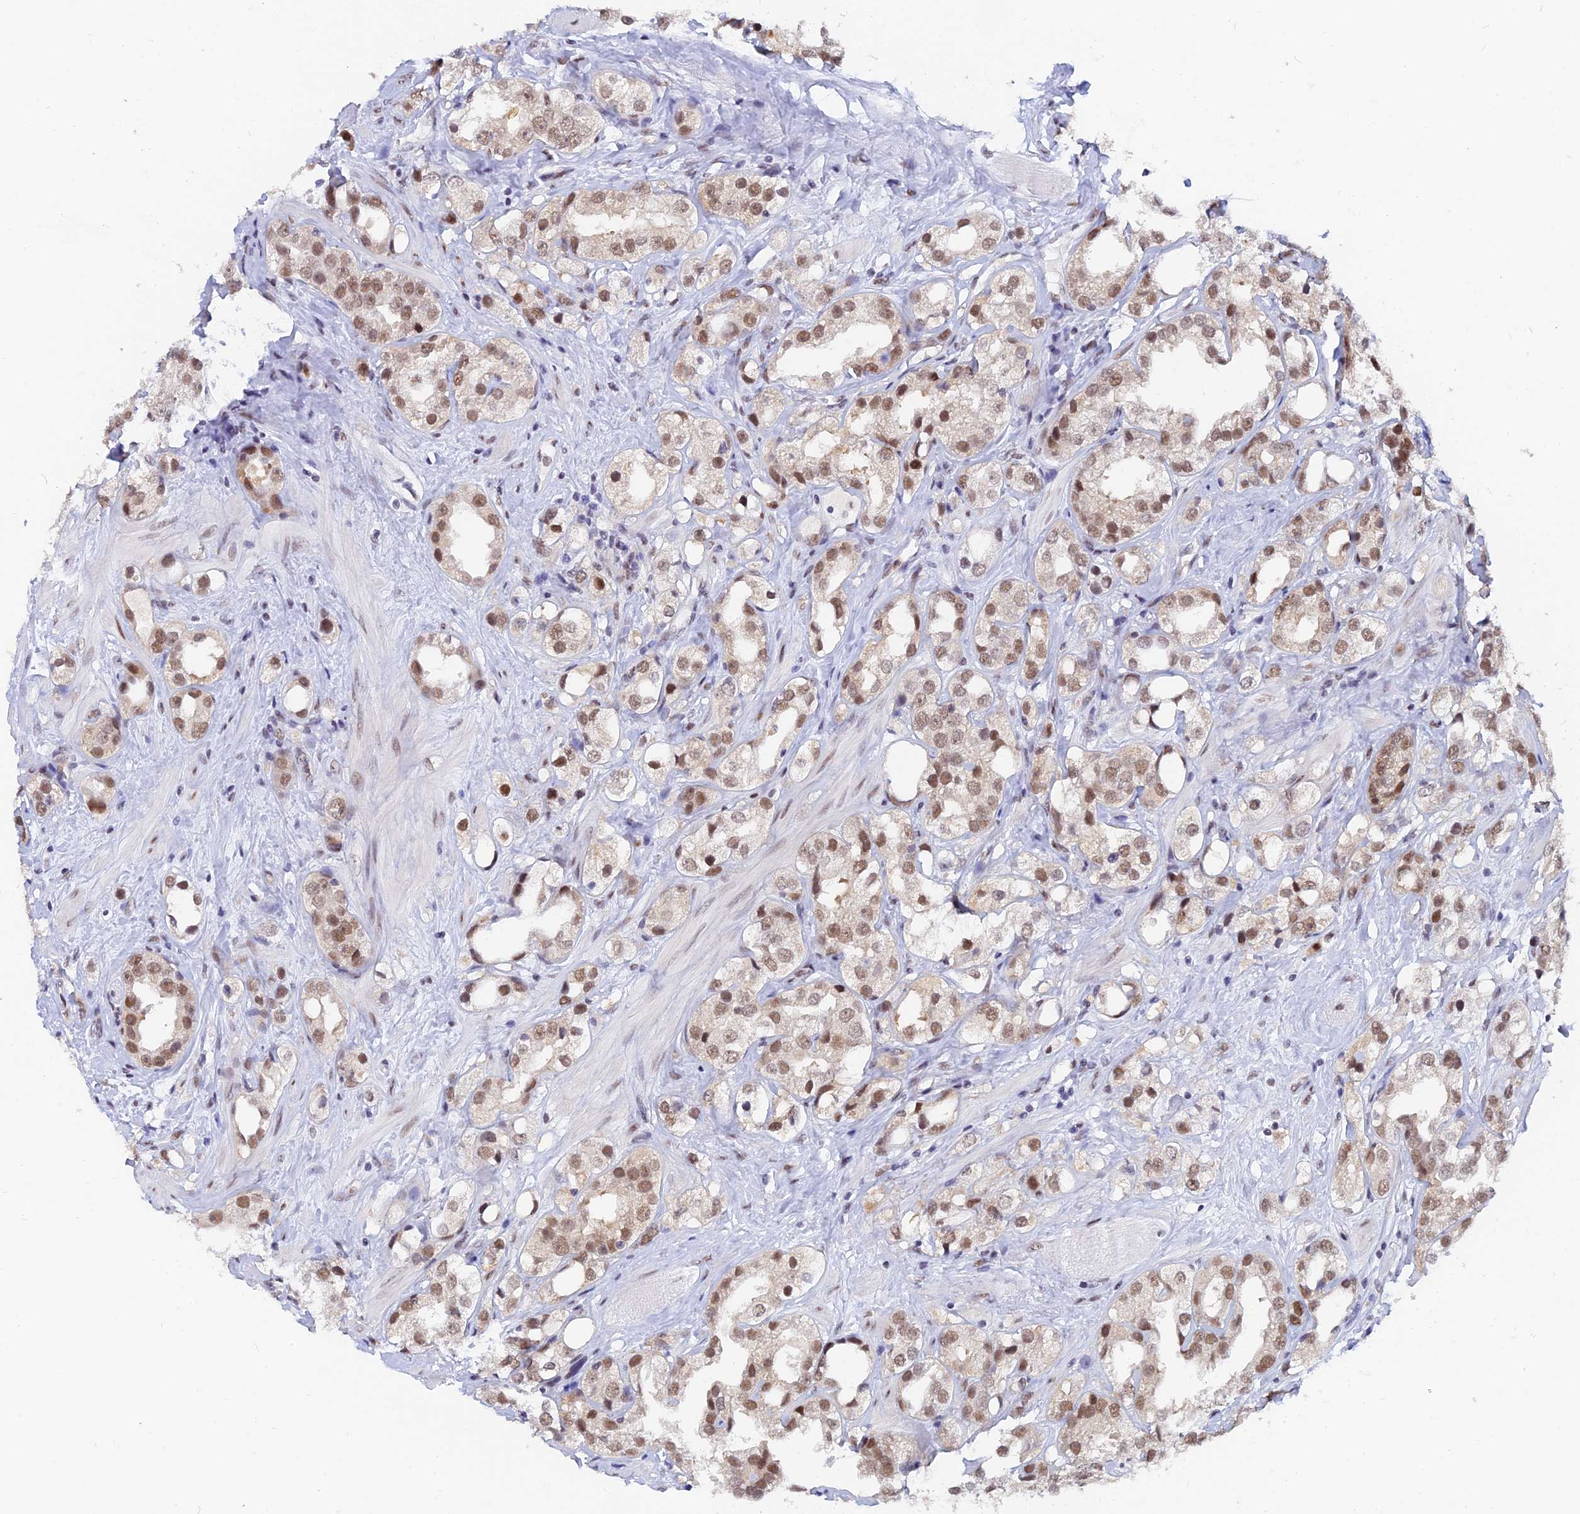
{"staining": {"intensity": "moderate", "quantity": ">75%", "location": "nuclear"}, "tissue": "prostate cancer", "cell_type": "Tumor cells", "image_type": "cancer", "snomed": [{"axis": "morphology", "description": "Adenocarcinoma, NOS"}, {"axis": "topography", "description": "Prostate"}], "caption": "DAB (3,3'-diaminobenzidine) immunohistochemical staining of human prostate adenocarcinoma demonstrates moderate nuclear protein staining in approximately >75% of tumor cells.", "gene": "DPY30", "patient": {"sex": "male", "age": 79}}